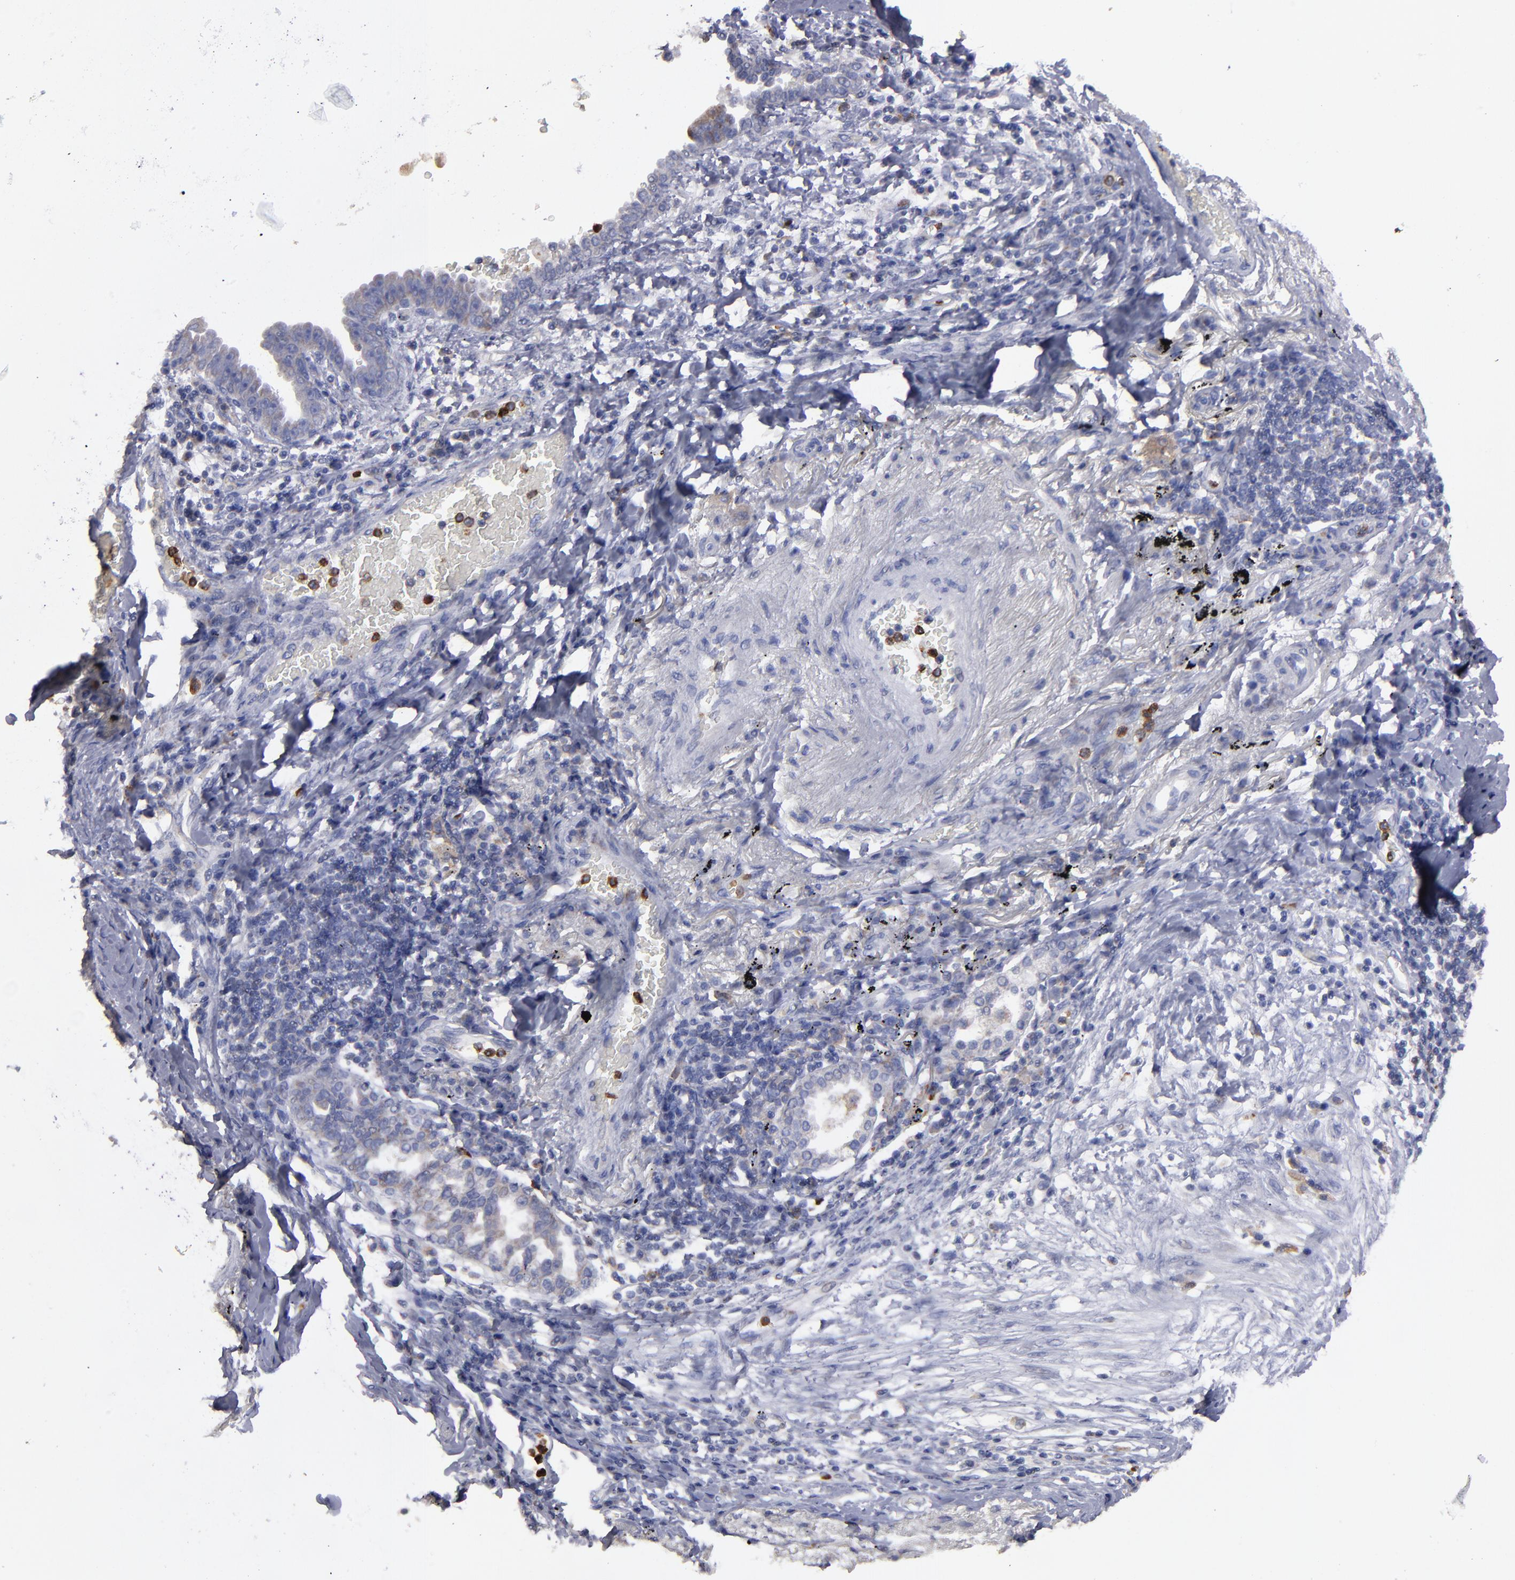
{"staining": {"intensity": "moderate", "quantity": ">75%", "location": "cytoplasmic/membranous"}, "tissue": "lung cancer", "cell_type": "Tumor cells", "image_type": "cancer", "snomed": [{"axis": "morphology", "description": "Adenocarcinoma, NOS"}, {"axis": "topography", "description": "Lung"}], "caption": "There is medium levels of moderate cytoplasmic/membranous positivity in tumor cells of lung cancer, as demonstrated by immunohistochemical staining (brown color).", "gene": "FGR", "patient": {"sex": "female", "age": 64}}